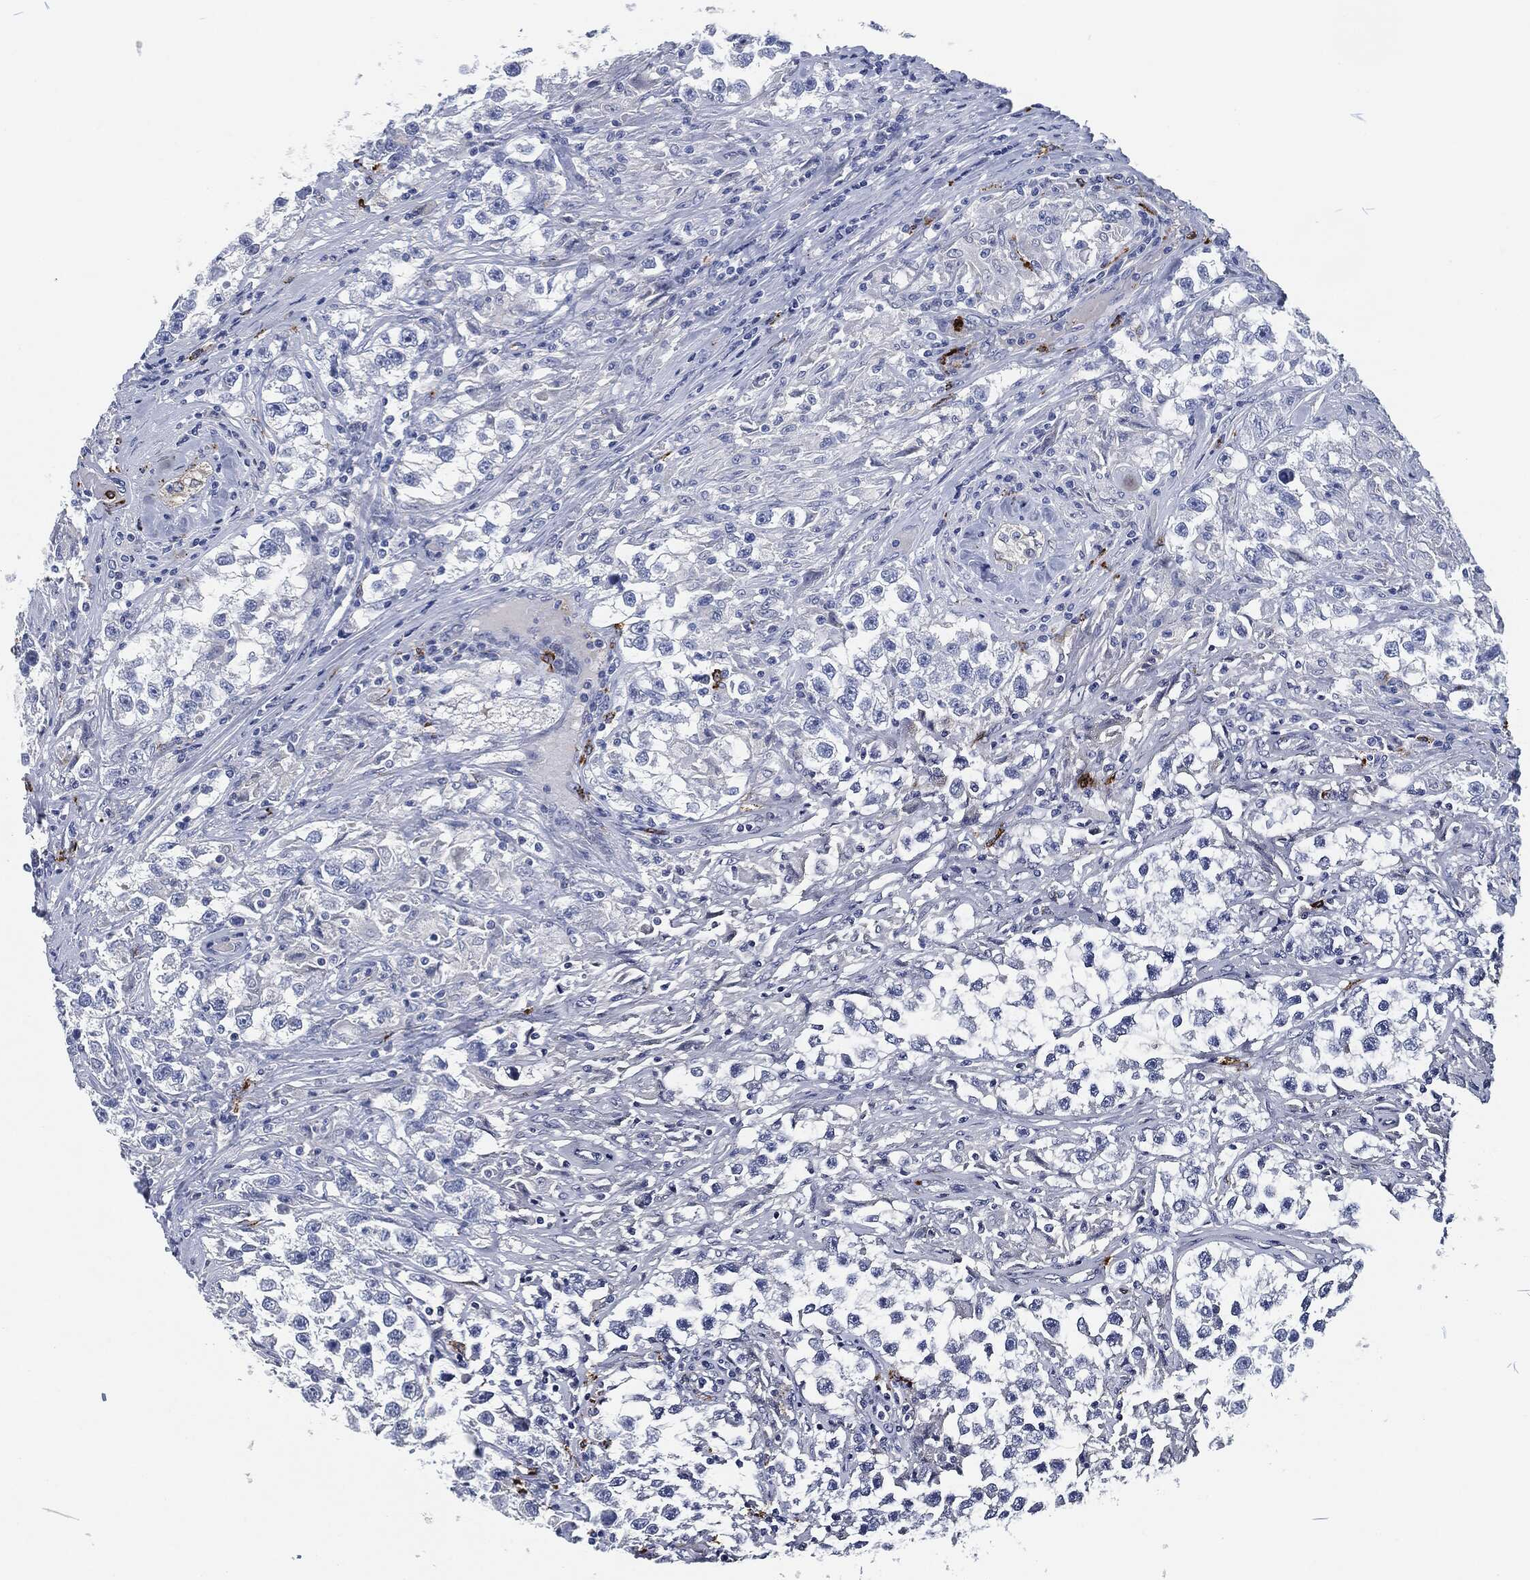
{"staining": {"intensity": "negative", "quantity": "none", "location": "none"}, "tissue": "testis cancer", "cell_type": "Tumor cells", "image_type": "cancer", "snomed": [{"axis": "morphology", "description": "Seminoma, NOS"}, {"axis": "topography", "description": "Testis"}], "caption": "Human testis cancer (seminoma) stained for a protein using immunohistochemistry (IHC) shows no staining in tumor cells.", "gene": "MPO", "patient": {"sex": "male", "age": 46}}